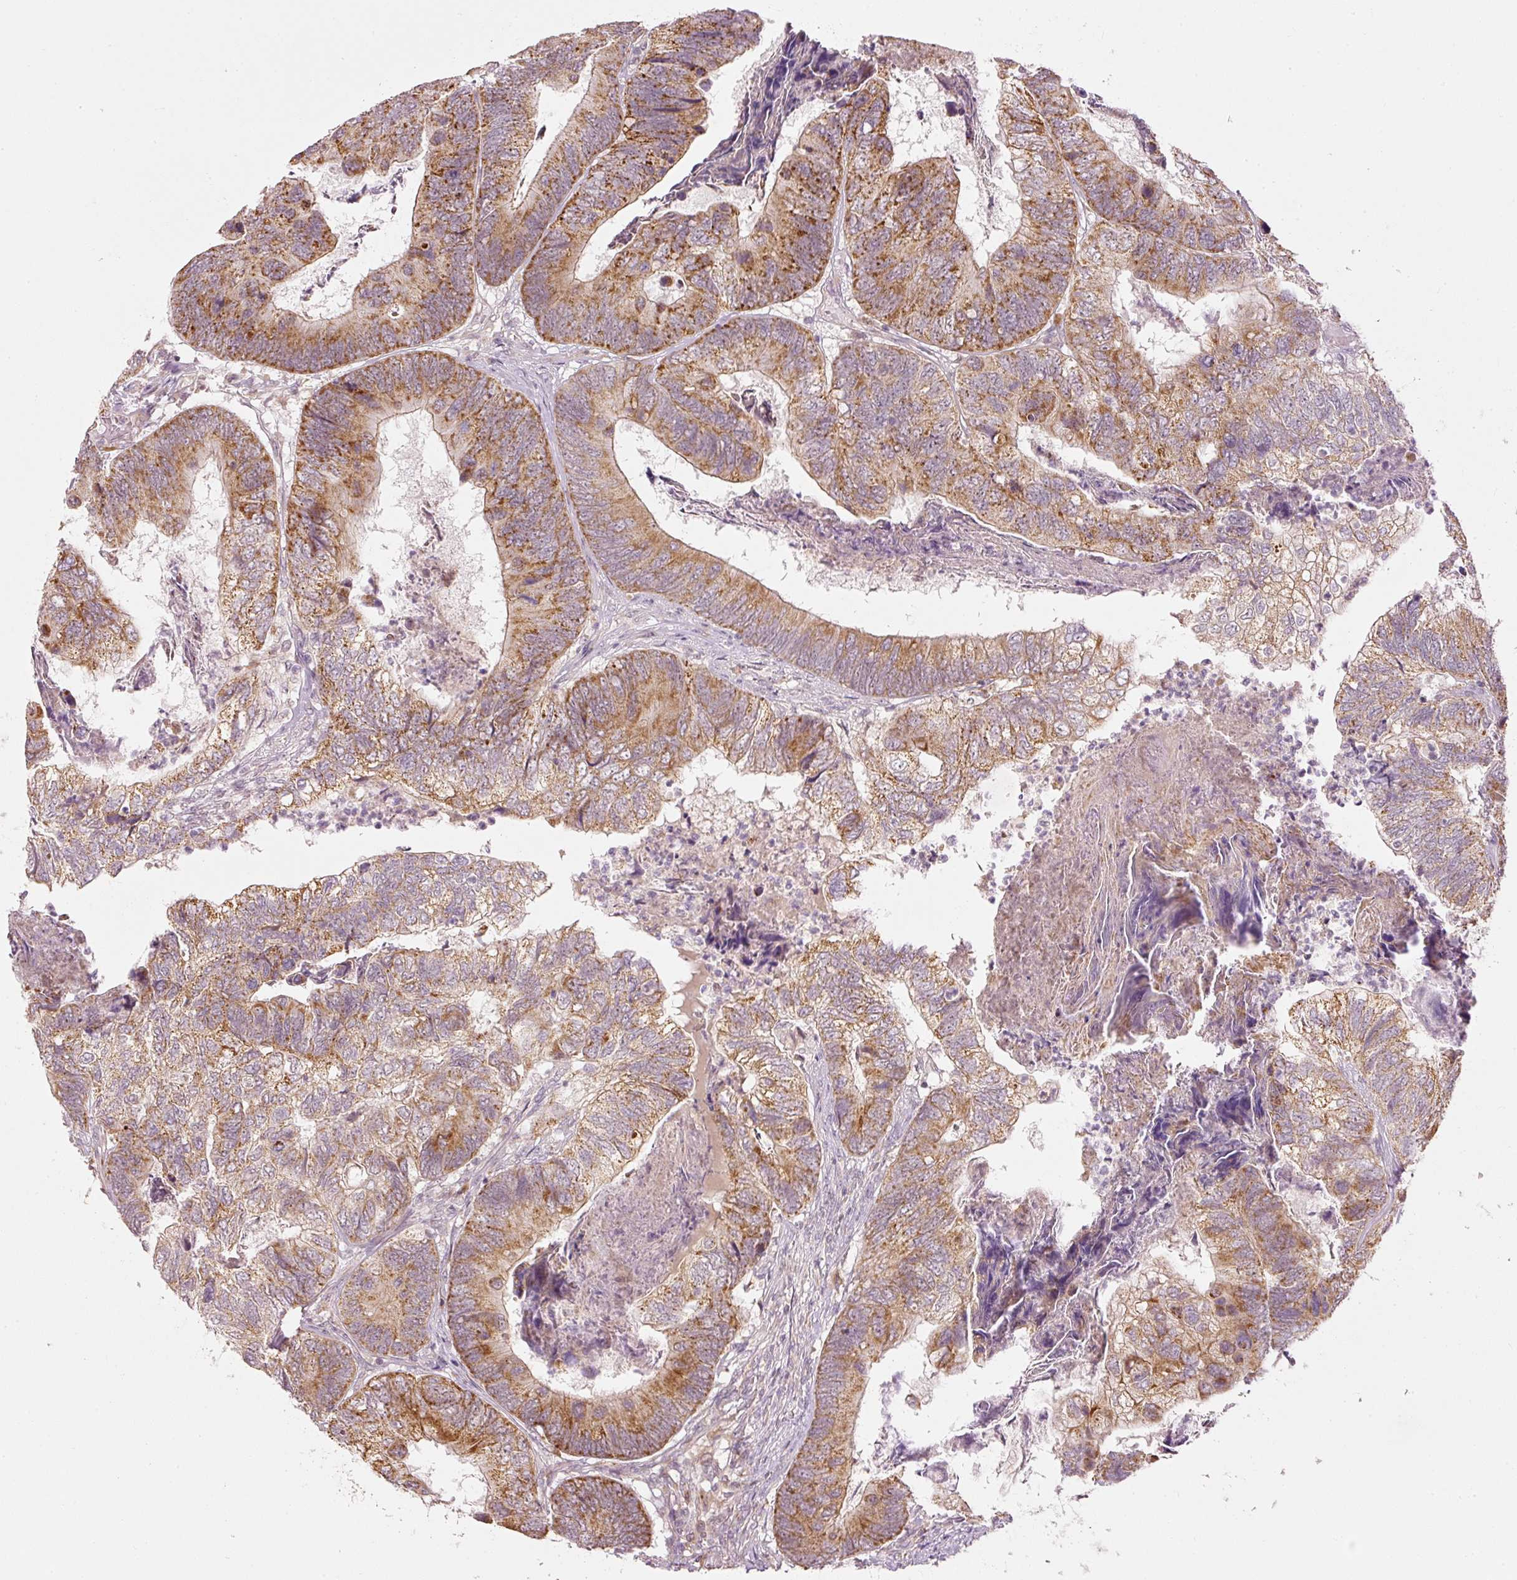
{"staining": {"intensity": "moderate", "quantity": ">75%", "location": "cytoplasmic/membranous"}, "tissue": "colorectal cancer", "cell_type": "Tumor cells", "image_type": "cancer", "snomed": [{"axis": "morphology", "description": "Adenocarcinoma, NOS"}, {"axis": "topography", "description": "Colon"}], "caption": "Colorectal adenocarcinoma tissue demonstrates moderate cytoplasmic/membranous expression in approximately >75% of tumor cells, visualized by immunohistochemistry.", "gene": "CDC20B", "patient": {"sex": "female", "age": 67}}